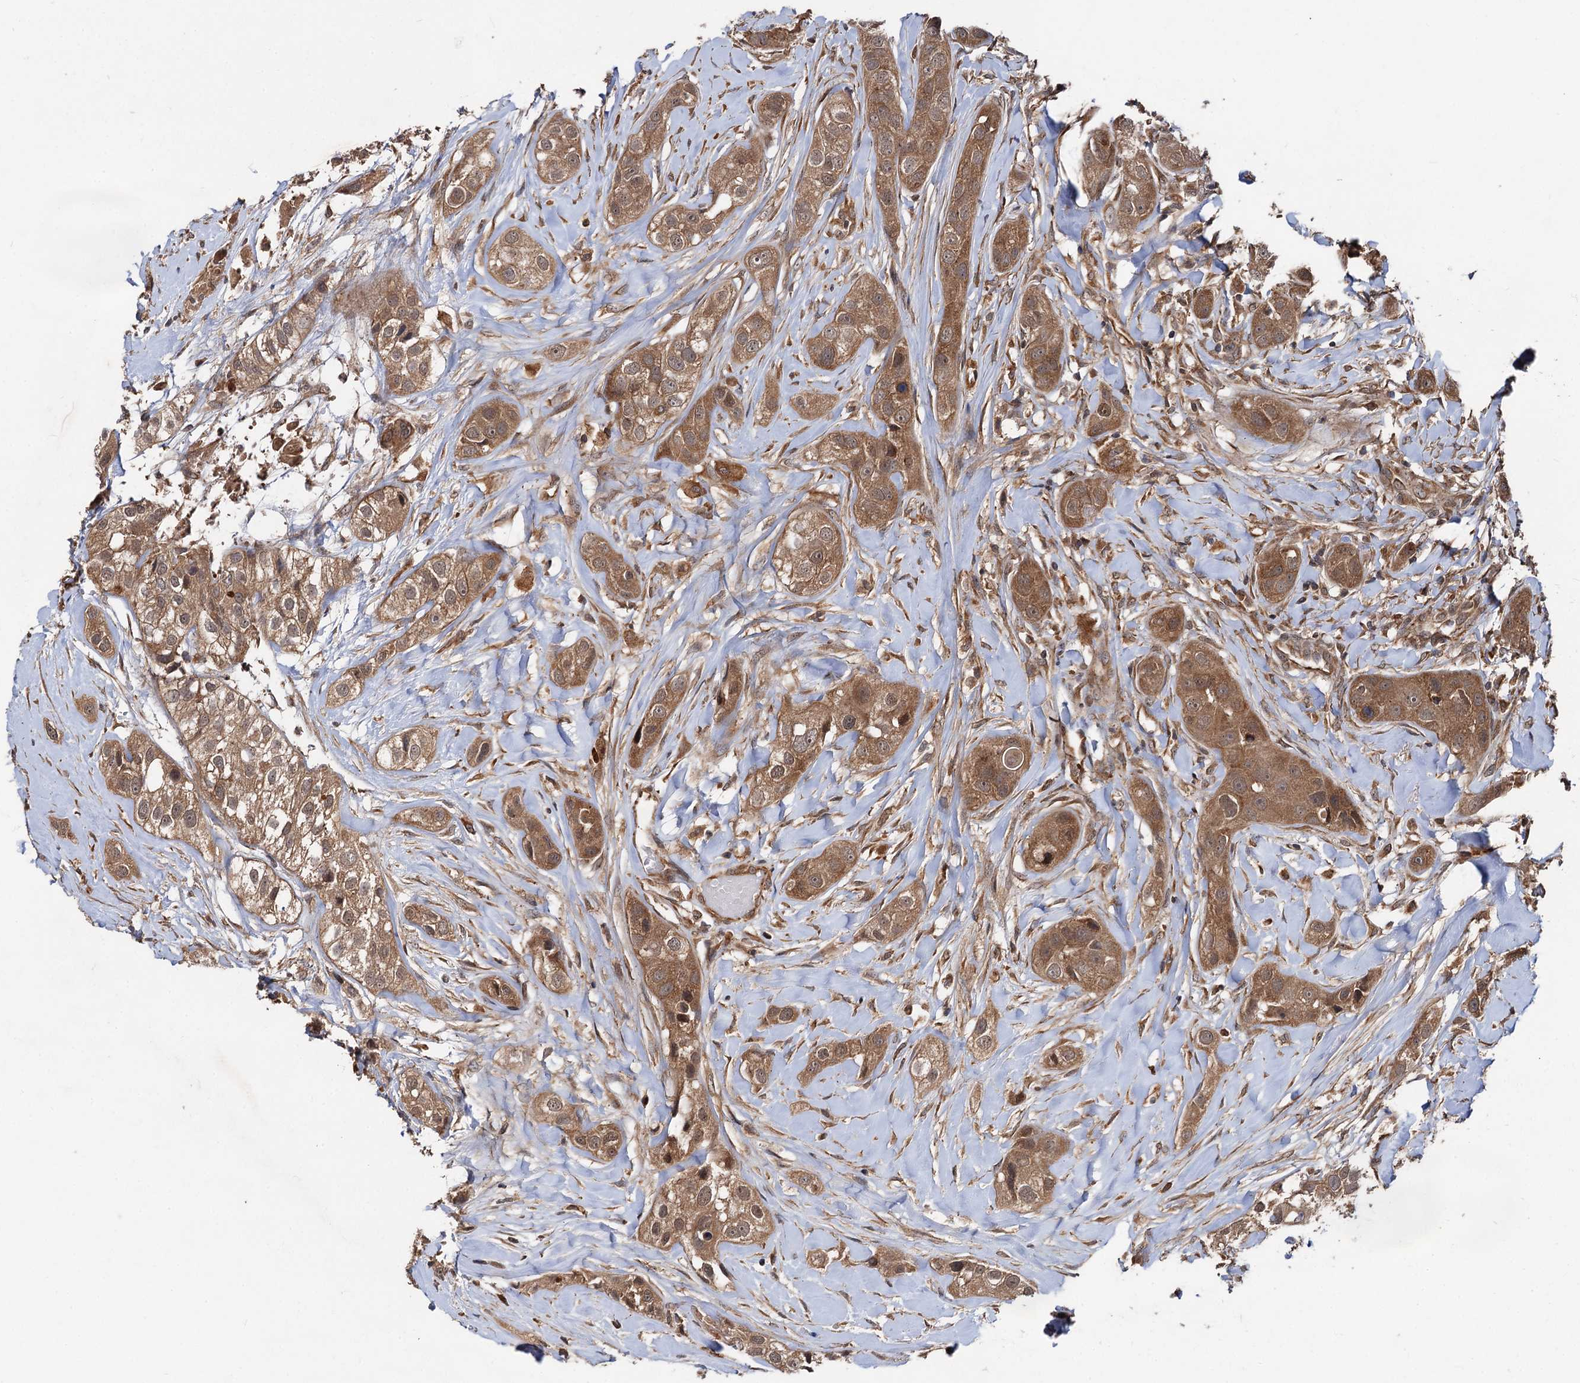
{"staining": {"intensity": "moderate", "quantity": ">75%", "location": "cytoplasmic/membranous"}, "tissue": "head and neck cancer", "cell_type": "Tumor cells", "image_type": "cancer", "snomed": [{"axis": "morphology", "description": "Normal tissue, NOS"}, {"axis": "morphology", "description": "Squamous cell carcinoma, NOS"}, {"axis": "topography", "description": "Skeletal muscle"}, {"axis": "topography", "description": "Head-Neck"}], "caption": "Moderate cytoplasmic/membranous expression is seen in approximately >75% of tumor cells in head and neck cancer (squamous cell carcinoma).", "gene": "TEX9", "patient": {"sex": "male", "age": 51}}